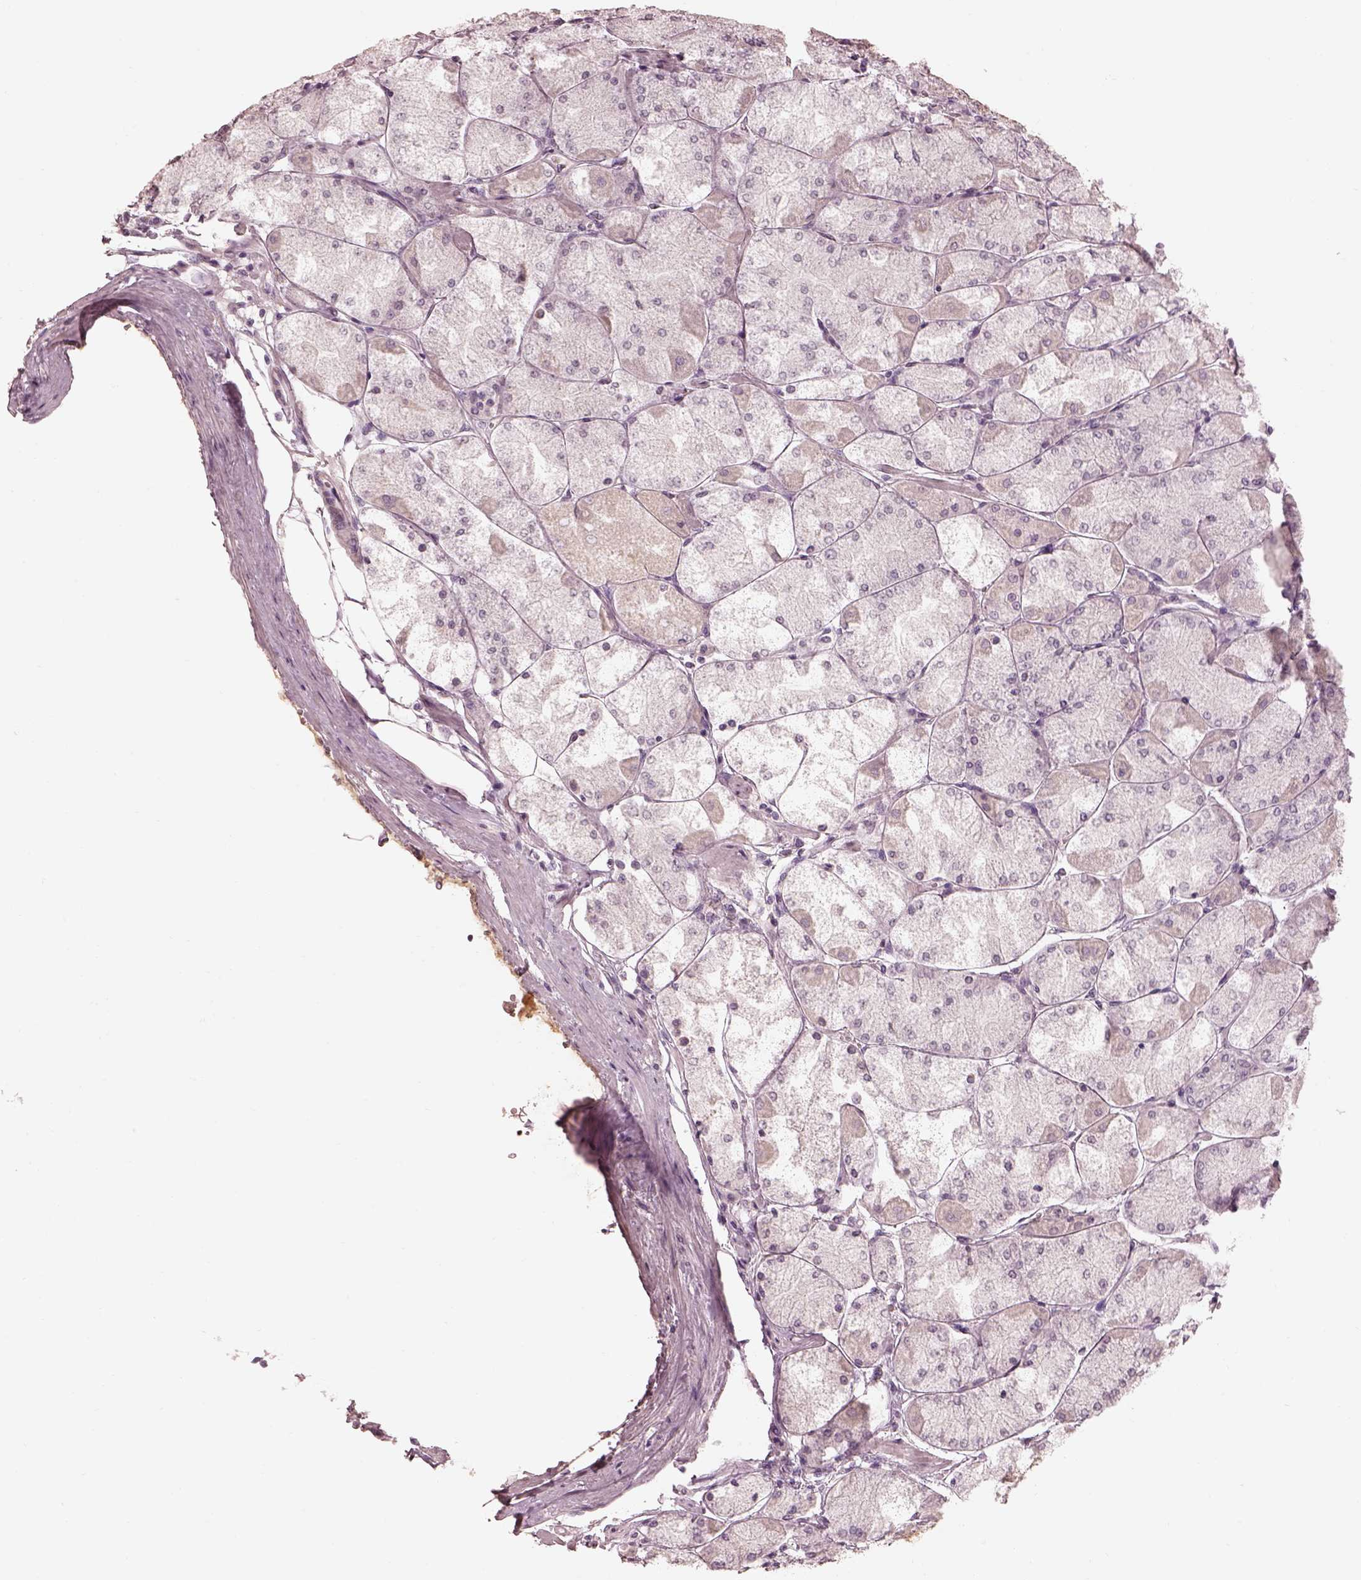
{"staining": {"intensity": "weak", "quantity": "25%-75%", "location": "cytoplasmic/membranous"}, "tissue": "stomach", "cell_type": "Glandular cells", "image_type": "normal", "snomed": [{"axis": "morphology", "description": "Normal tissue, NOS"}, {"axis": "topography", "description": "Stomach, upper"}], "caption": "A photomicrograph of stomach stained for a protein shows weak cytoplasmic/membranous brown staining in glandular cells. (DAB (3,3'-diaminobenzidine) IHC, brown staining for protein, blue staining for nuclei).", "gene": "PRKACG", "patient": {"sex": "male", "age": 60}}